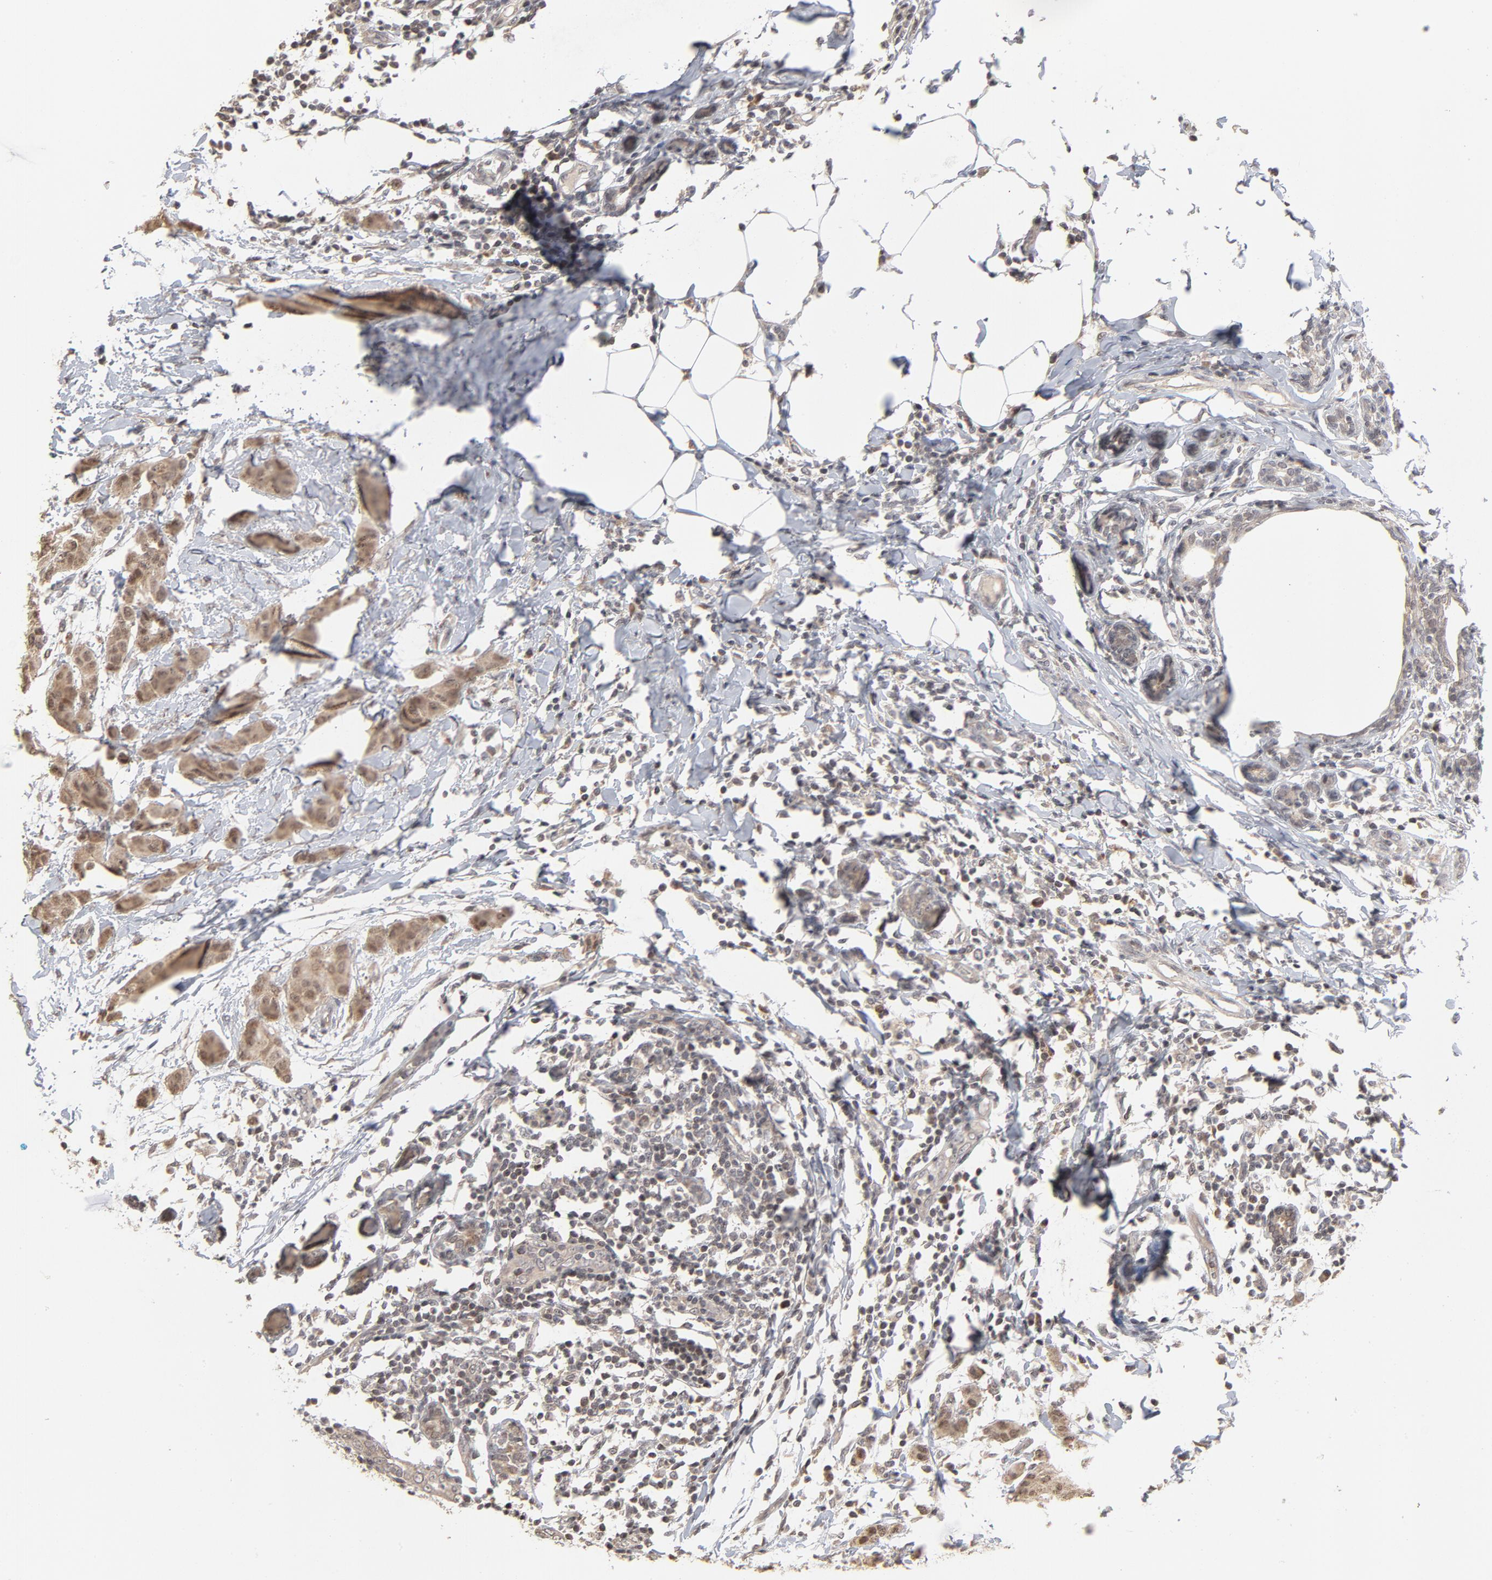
{"staining": {"intensity": "moderate", "quantity": ">75%", "location": "cytoplasmic/membranous,nuclear"}, "tissue": "breast cancer", "cell_type": "Tumor cells", "image_type": "cancer", "snomed": [{"axis": "morphology", "description": "Duct carcinoma"}, {"axis": "topography", "description": "Breast"}], "caption": "DAB (3,3'-diaminobenzidine) immunohistochemical staining of breast cancer (invasive ductal carcinoma) exhibits moderate cytoplasmic/membranous and nuclear protein expression in about >75% of tumor cells. Using DAB (3,3'-diaminobenzidine) (brown) and hematoxylin (blue) stains, captured at high magnification using brightfield microscopy.", "gene": "ARIH1", "patient": {"sex": "female", "age": 40}}